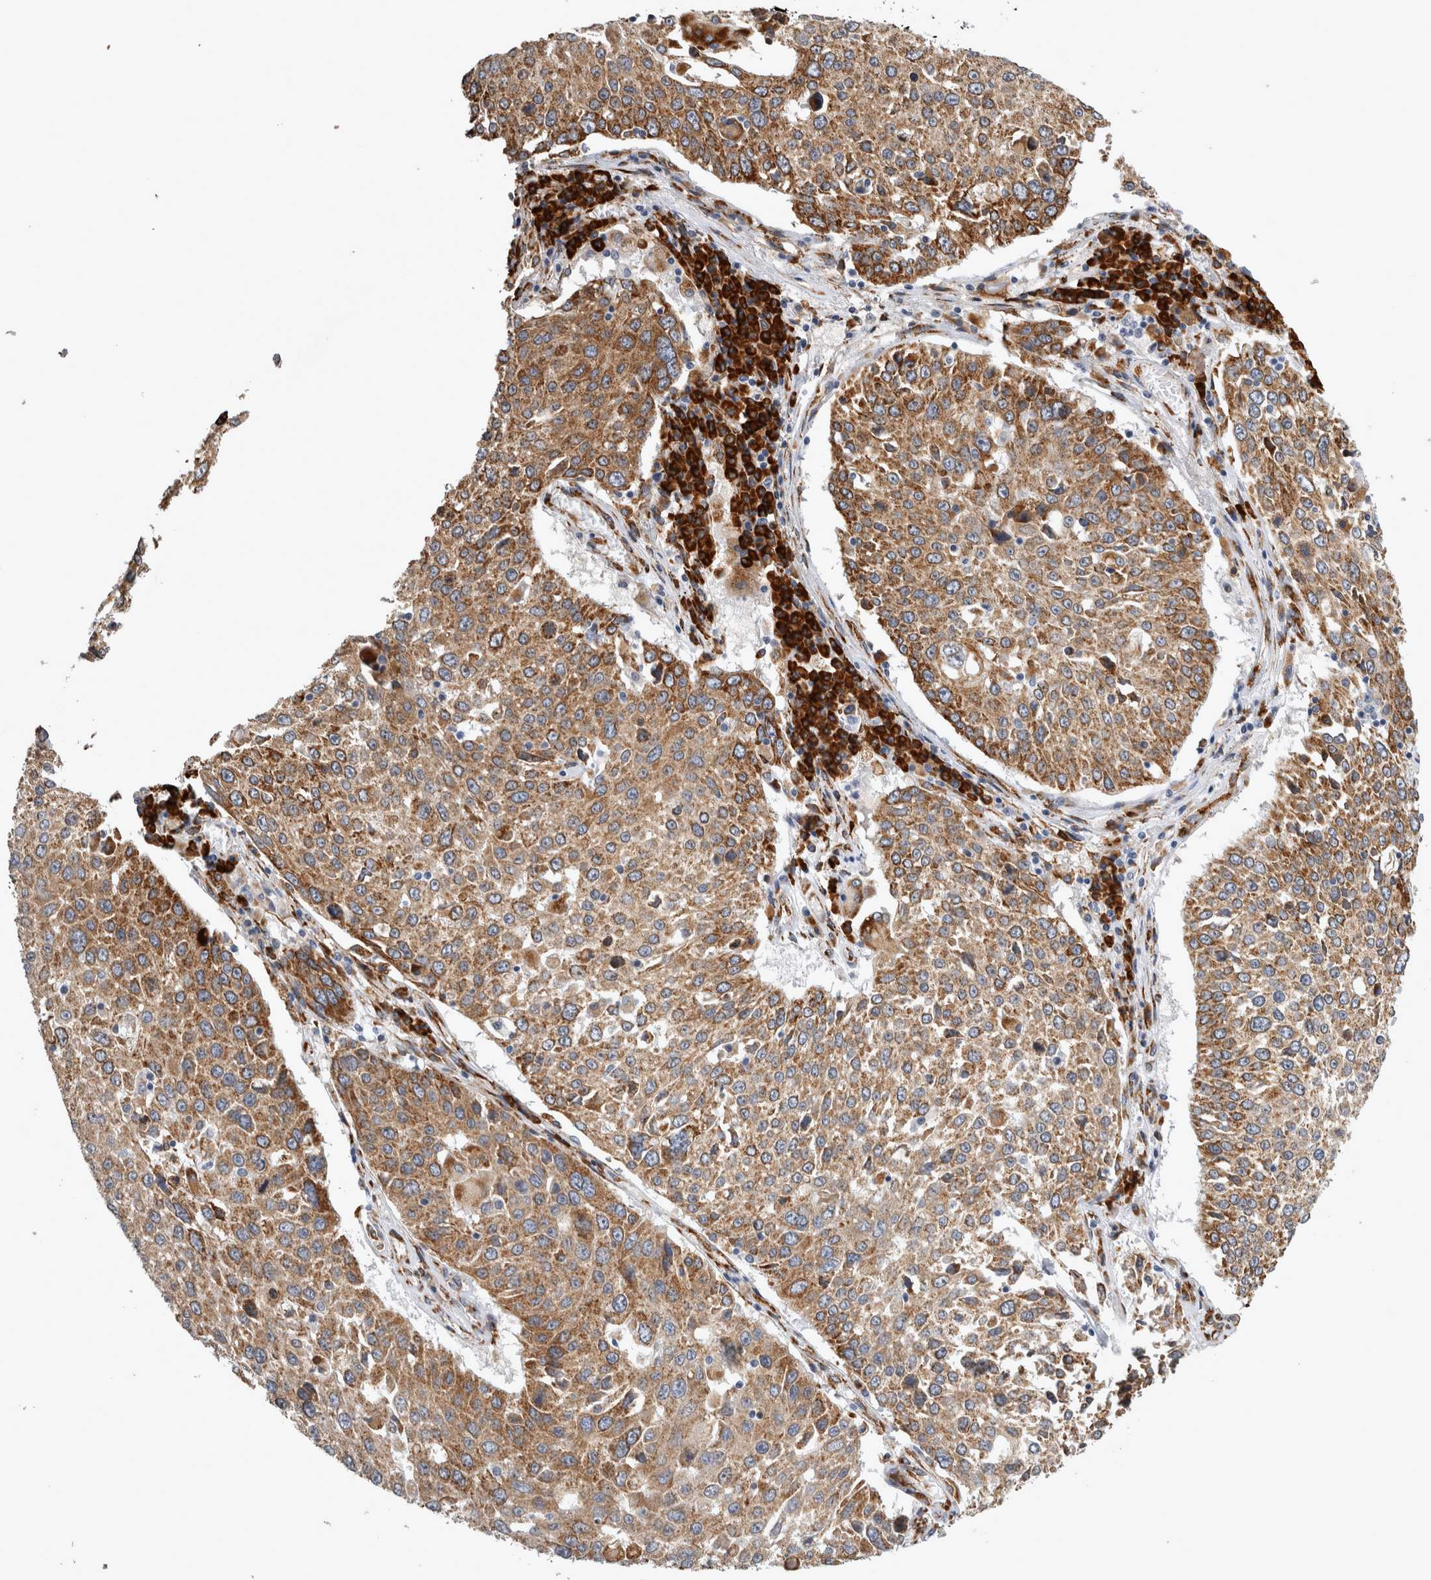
{"staining": {"intensity": "moderate", "quantity": ">75%", "location": "cytoplasmic/membranous"}, "tissue": "lung cancer", "cell_type": "Tumor cells", "image_type": "cancer", "snomed": [{"axis": "morphology", "description": "Squamous cell carcinoma, NOS"}, {"axis": "topography", "description": "Lung"}], "caption": "This is a photomicrograph of immunohistochemistry staining of lung squamous cell carcinoma, which shows moderate staining in the cytoplasmic/membranous of tumor cells.", "gene": "FHIP2B", "patient": {"sex": "male", "age": 65}}